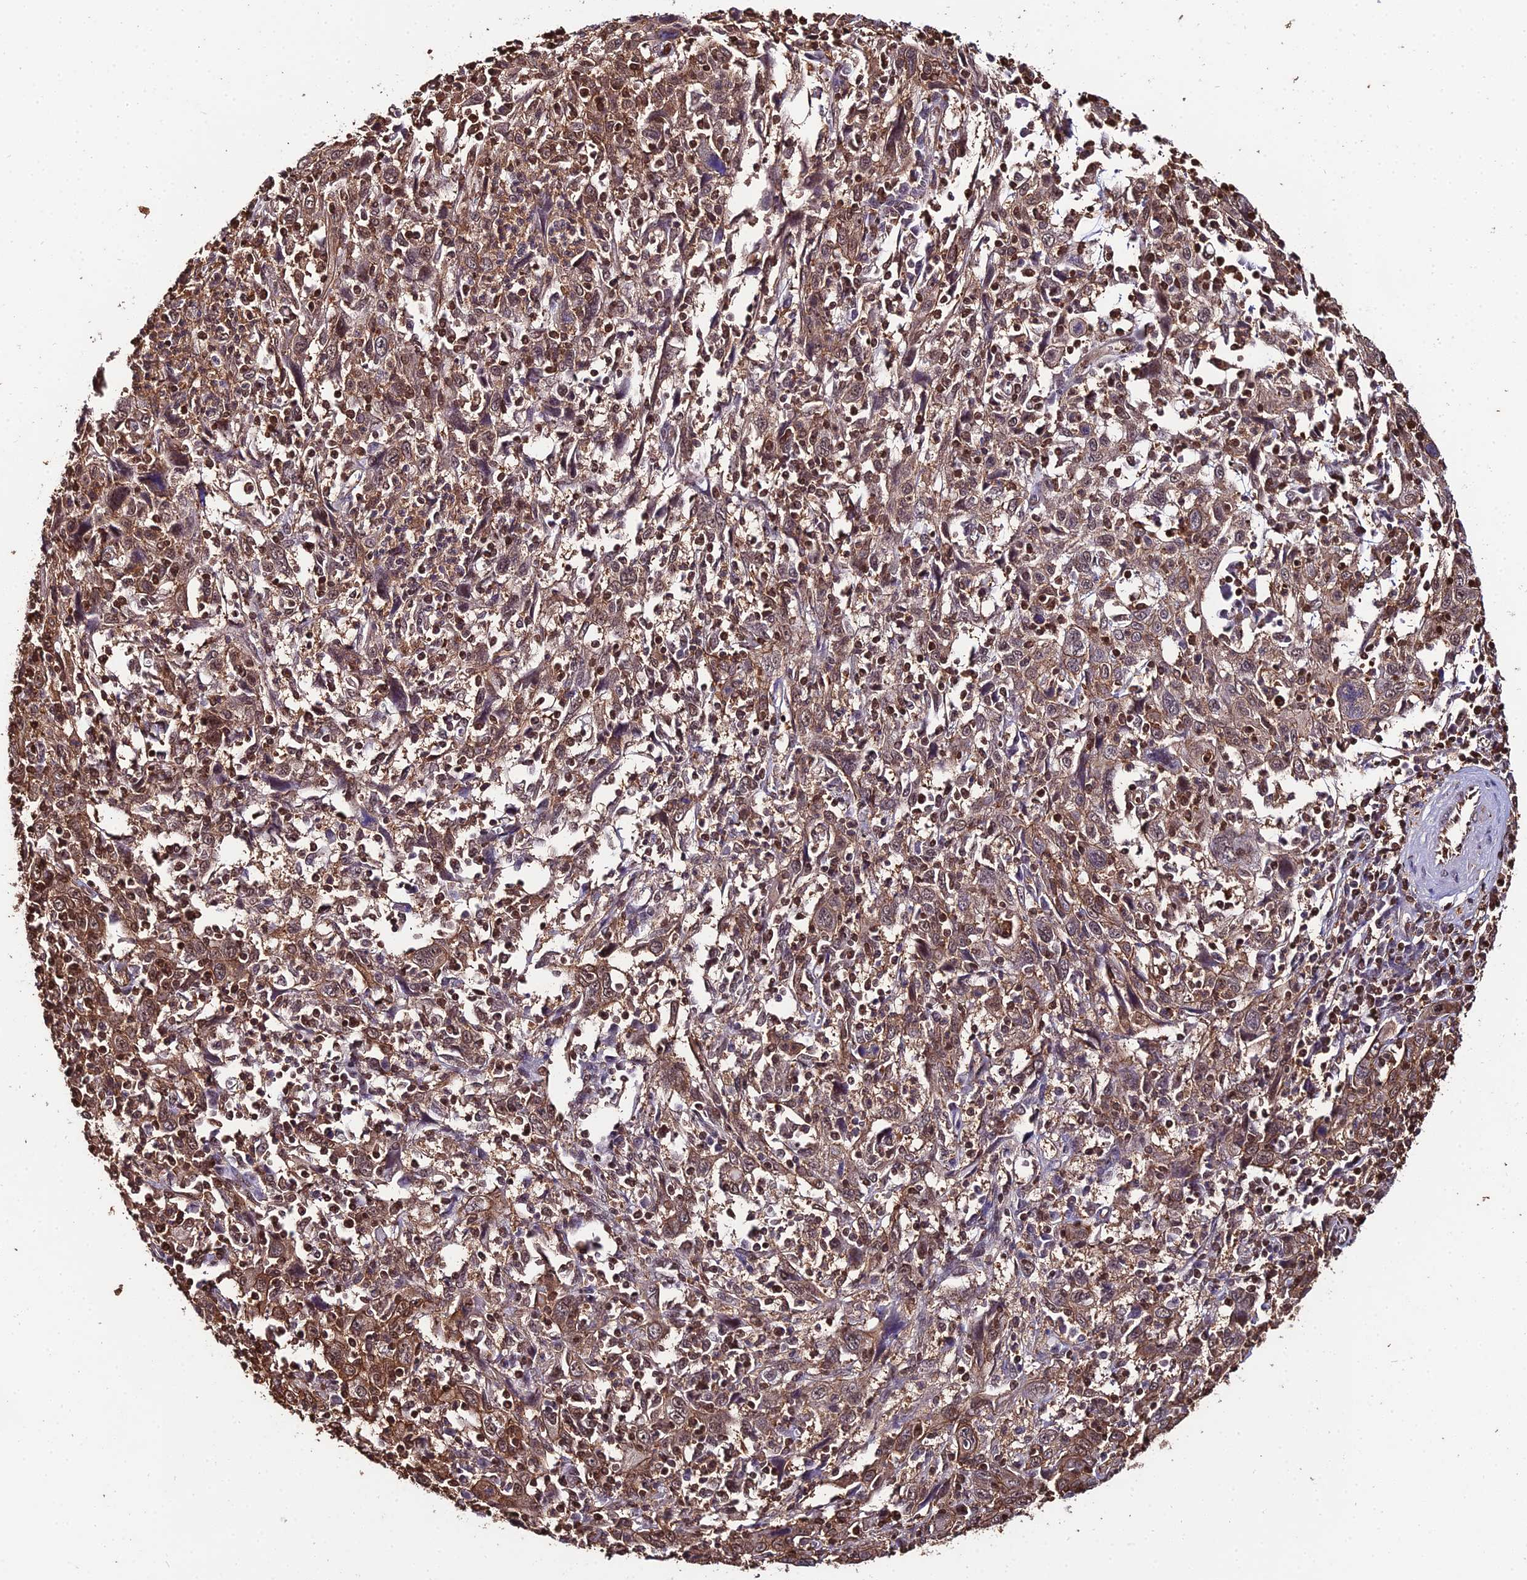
{"staining": {"intensity": "moderate", "quantity": ">75%", "location": "cytoplasmic/membranous"}, "tissue": "cervical cancer", "cell_type": "Tumor cells", "image_type": "cancer", "snomed": [{"axis": "morphology", "description": "Squamous cell carcinoma, NOS"}, {"axis": "topography", "description": "Cervix"}], "caption": "Human cervical cancer (squamous cell carcinoma) stained with a brown dye displays moderate cytoplasmic/membranous positive expression in about >75% of tumor cells.", "gene": "PPP4C", "patient": {"sex": "female", "age": 46}}